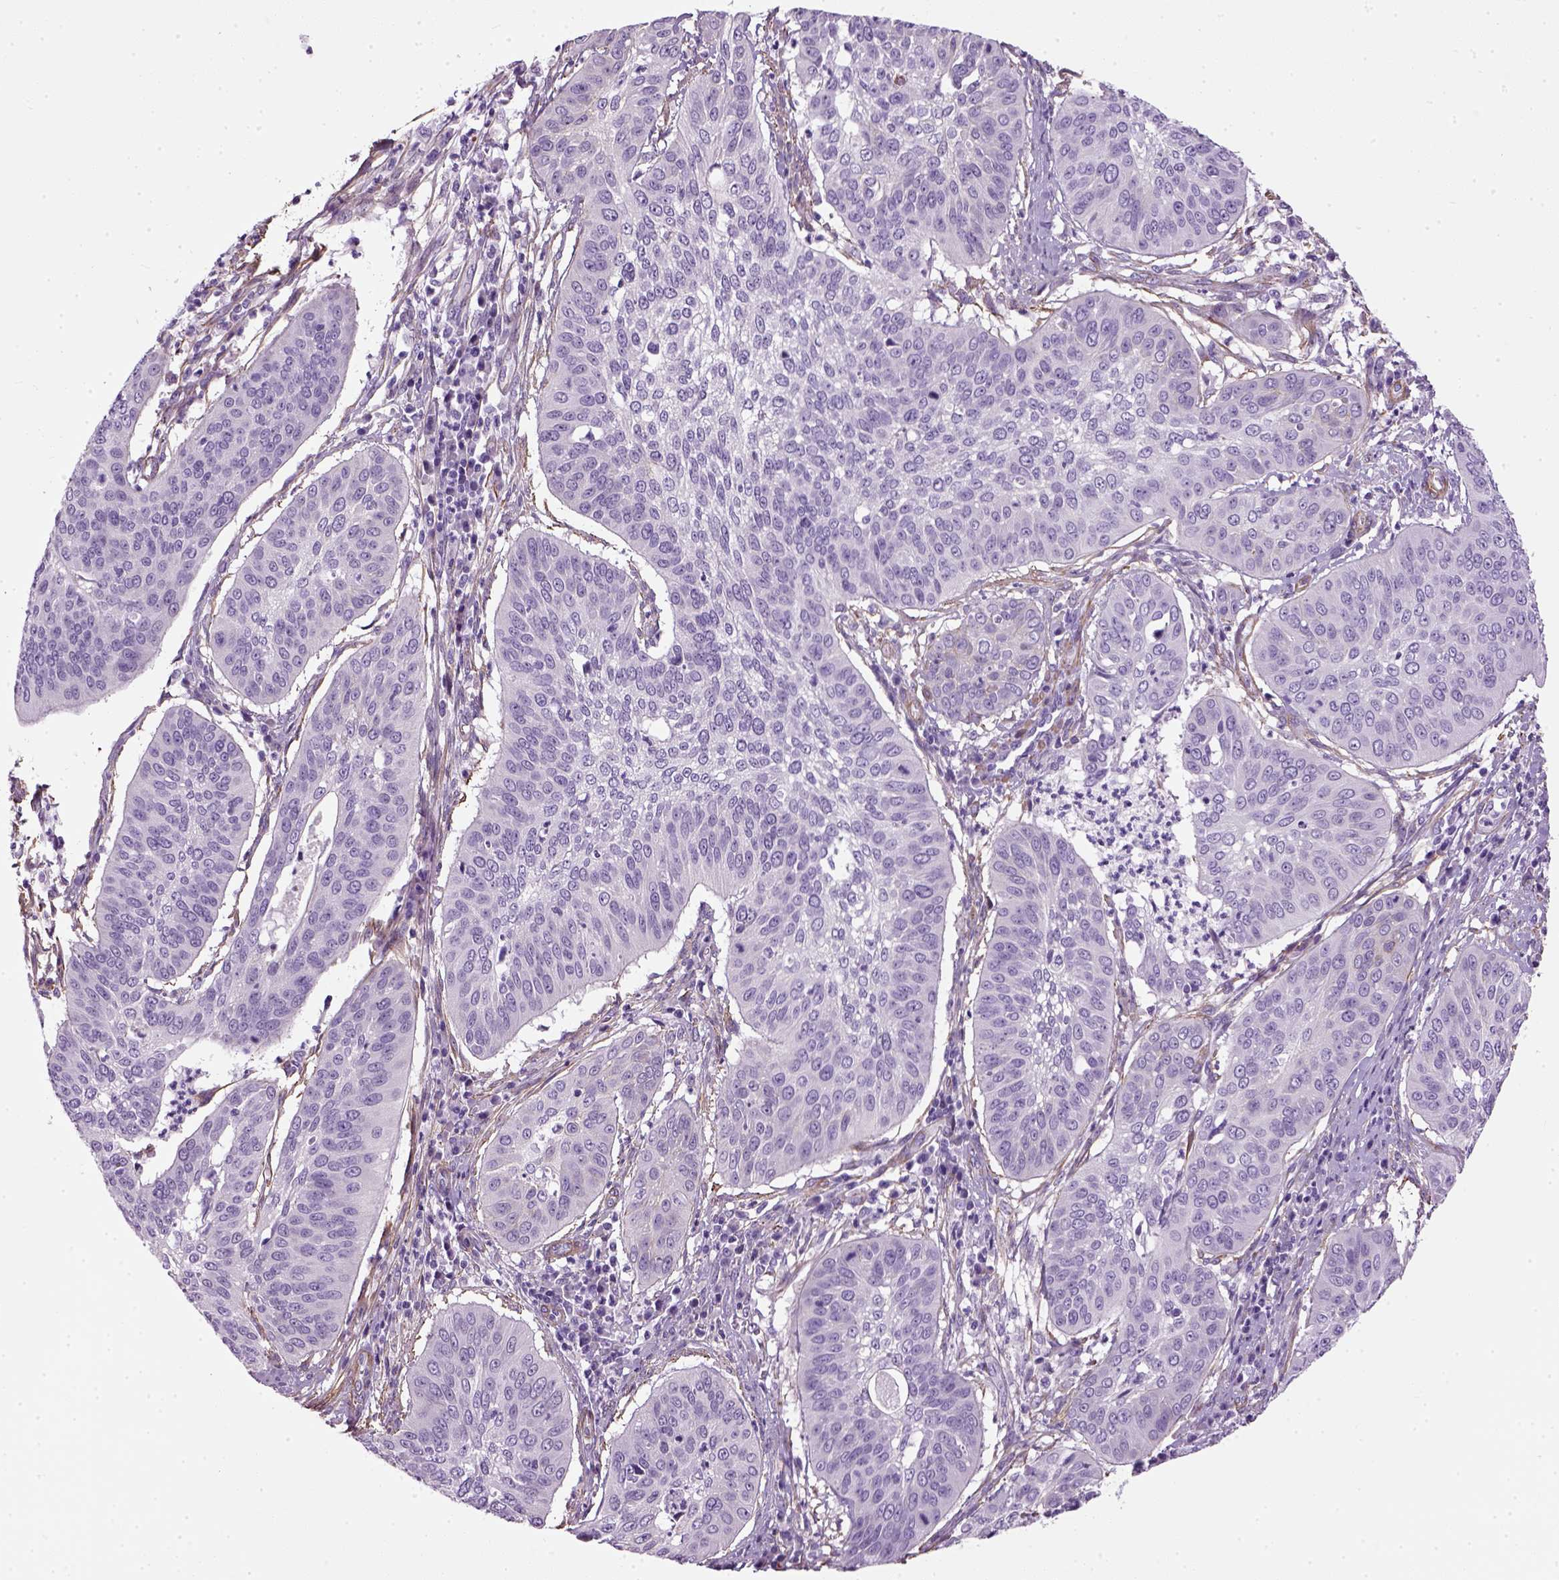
{"staining": {"intensity": "negative", "quantity": "none", "location": "none"}, "tissue": "cervical cancer", "cell_type": "Tumor cells", "image_type": "cancer", "snomed": [{"axis": "morphology", "description": "Normal tissue, NOS"}, {"axis": "morphology", "description": "Squamous cell carcinoma, NOS"}, {"axis": "topography", "description": "Cervix"}], "caption": "Tumor cells are negative for brown protein staining in cervical squamous cell carcinoma.", "gene": "FAM161A", "patient": {"sex": "female", "age": 39}}